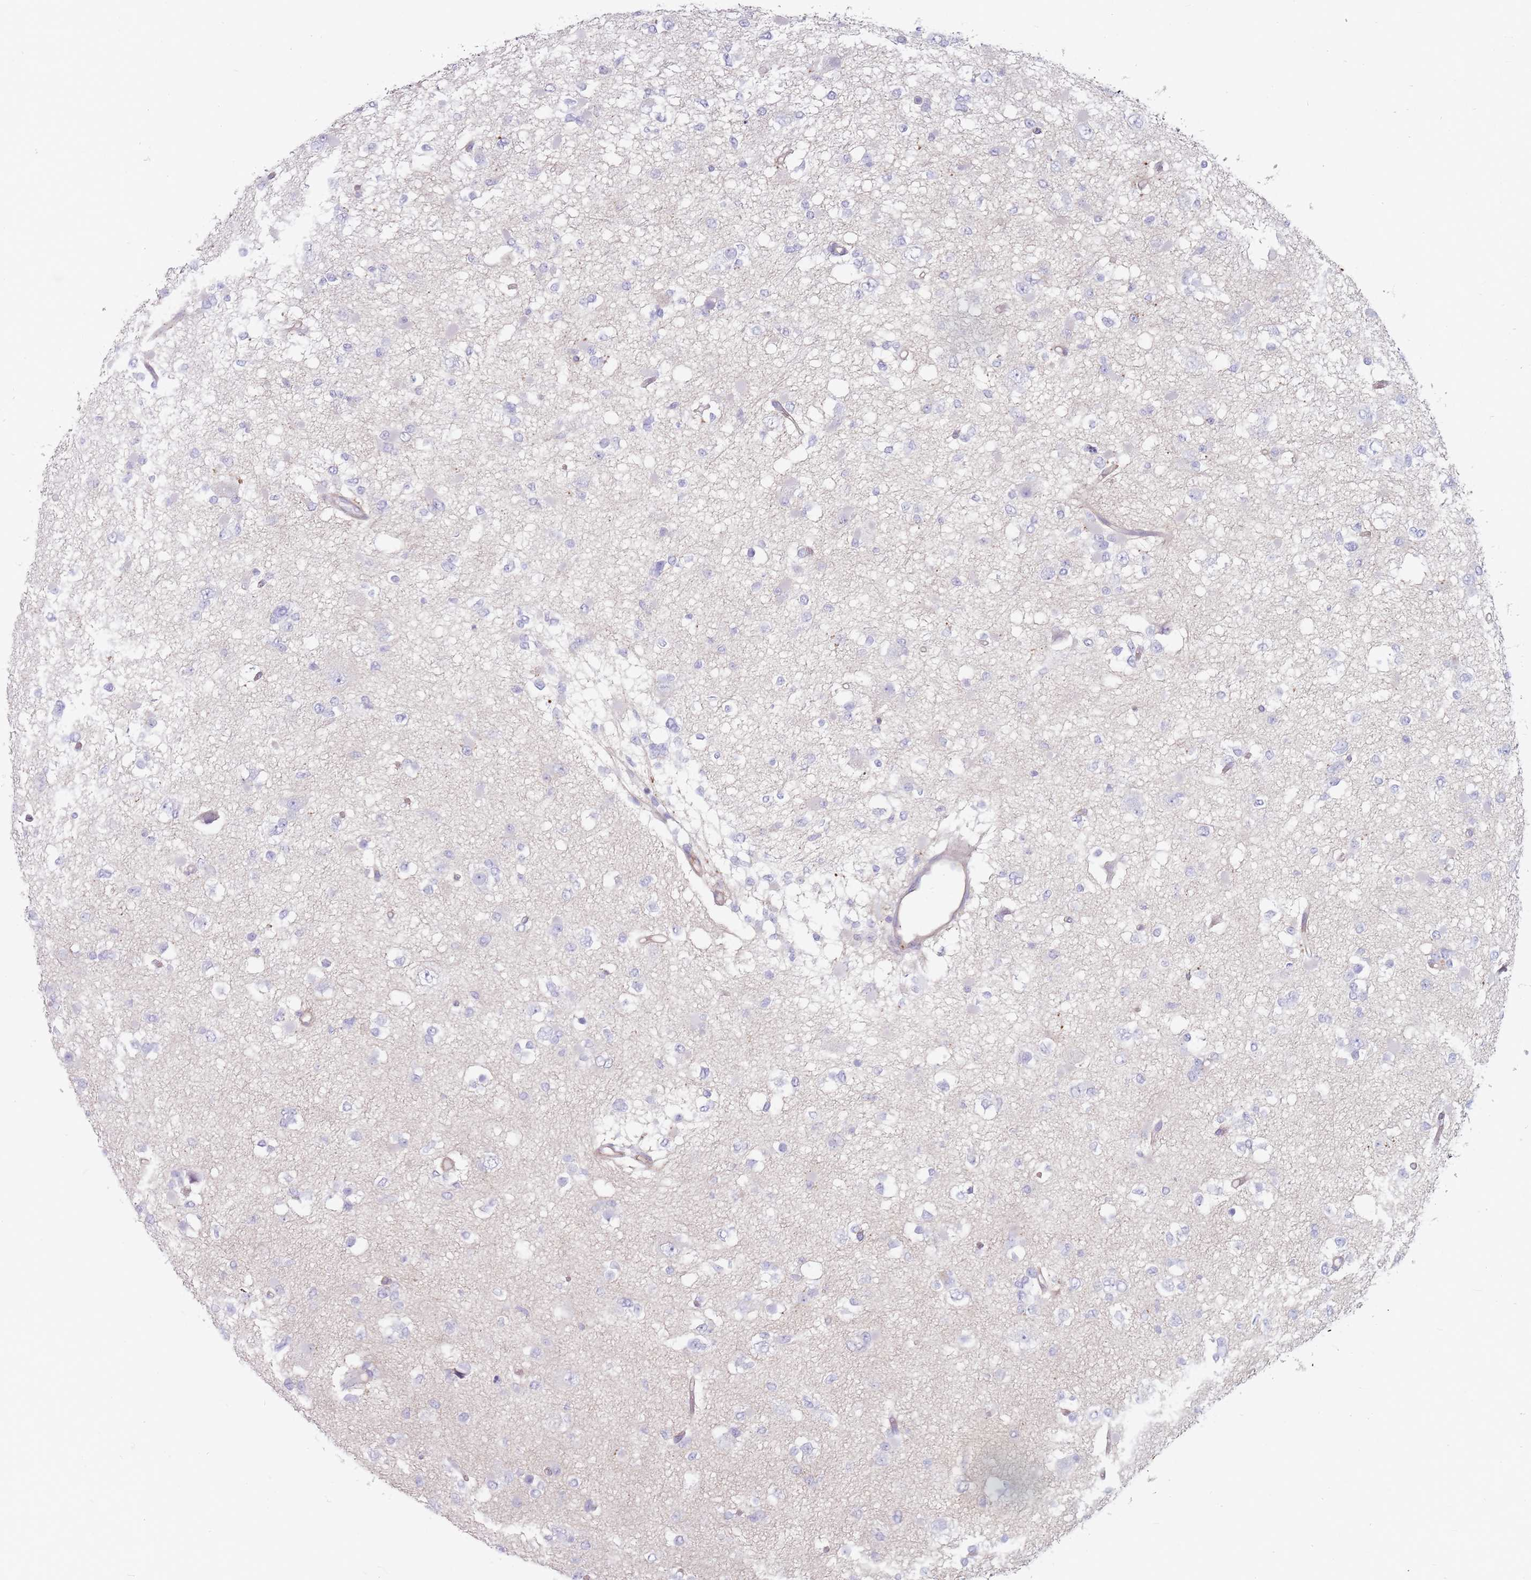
{"staining": {"intensity": "negative", "quantity": "none", "location": "none"}, "tissue": "glioma", "cell_type": "Tumor cells", "image_type": "cancer", "snomed": [{"axis": "morphology", "description": "Glioma, malignant, Low grade"}, {"axis": "topography", "description": "Brain"}], "caption": "This is a image of immunohistochemistry (IHC) staining of glioma, which shows no expression in tumor cells.", "gene": "PLPP1", "patient": {"sex": "female", "age": 22}}